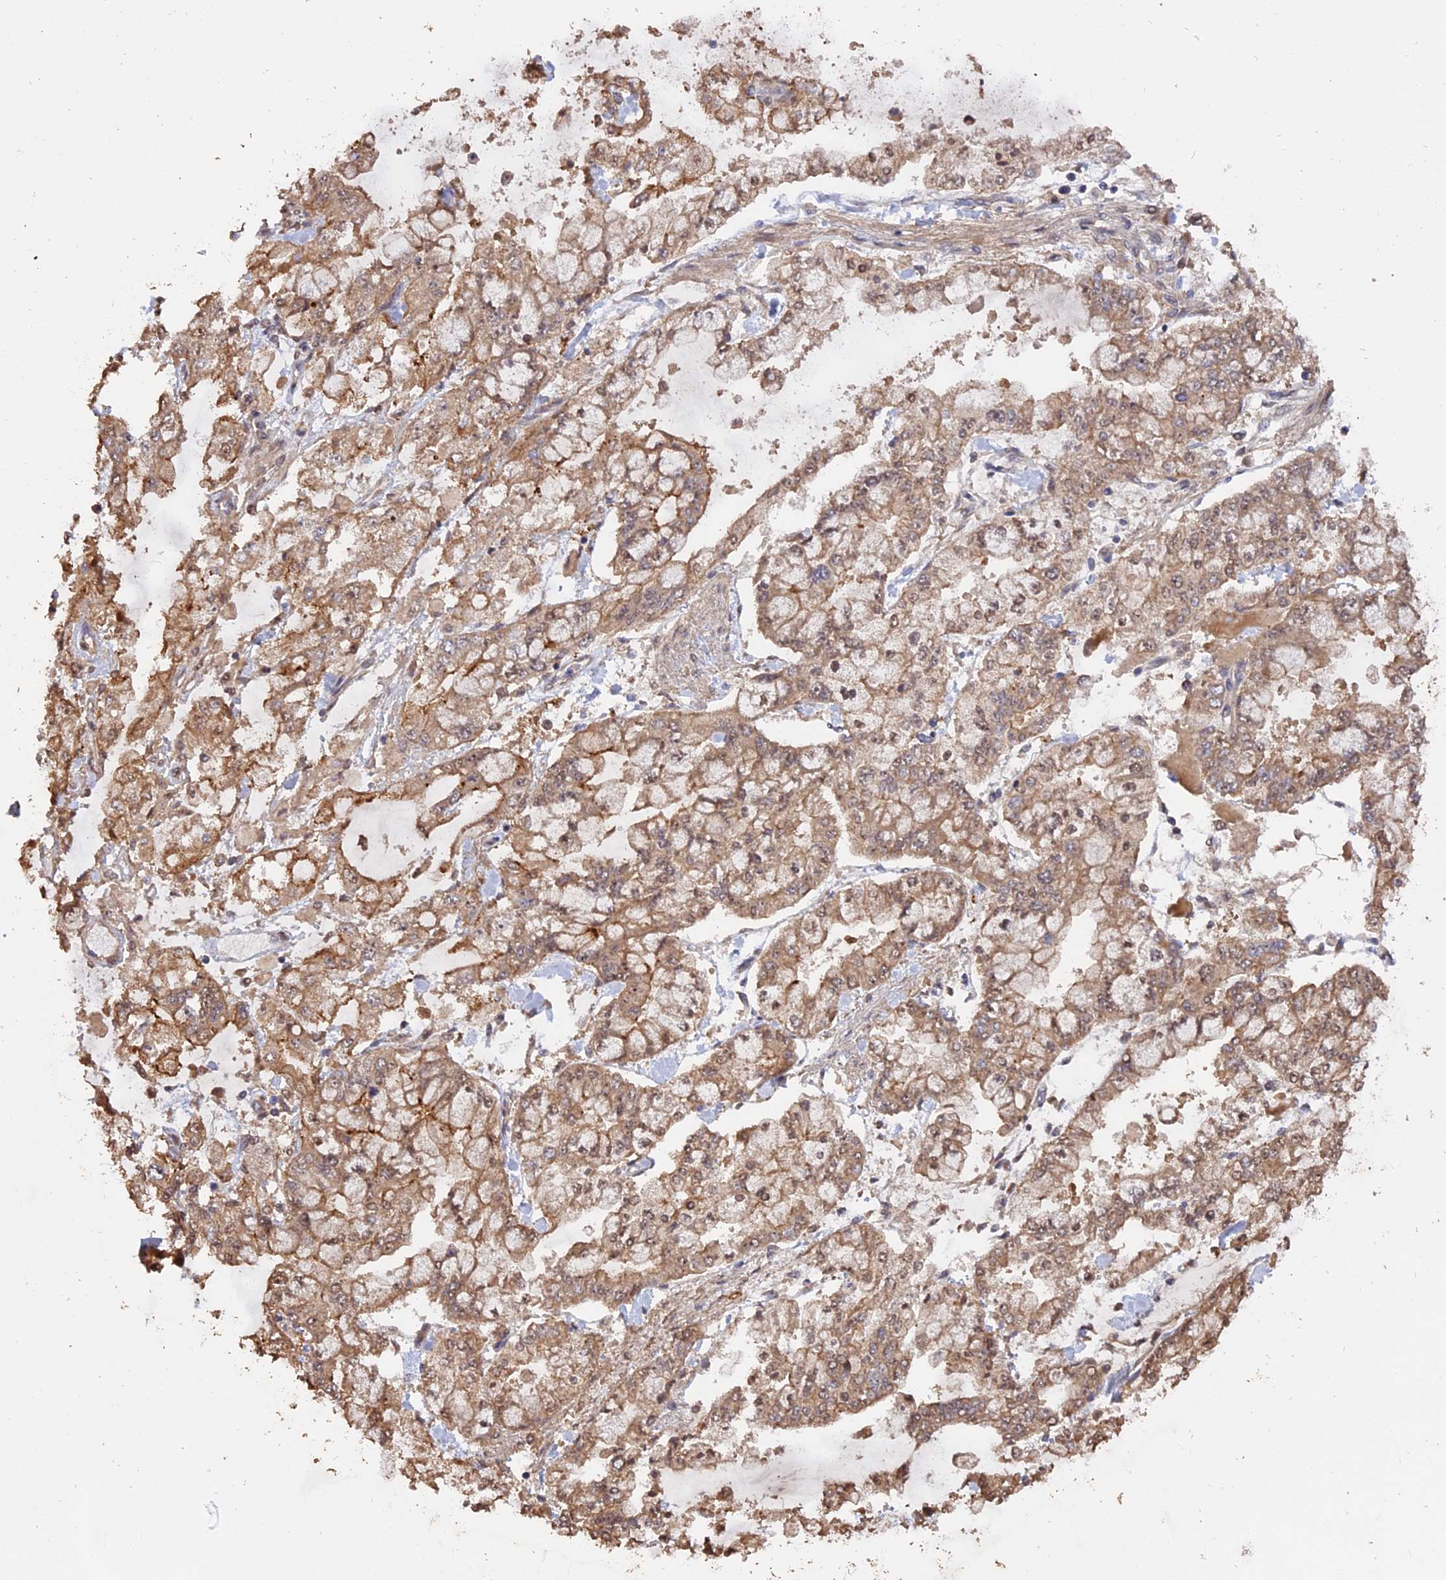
{"staining": {"intensity": "weak", "quantity": ">75%", "location": "cytoplasmic/membranous,nuclear"}, "tissue": "stomach cancer", "cell_type": "Tumor cells", "image_type": "cancer", "snomed": [{"axis": "morphology", "description": "Normal tissue, NOS"}, {"axis": "morphology", "description": "Adenocarcinoma, NOS"}, {"axis": "topography", "description": "Stomach, upper"}, {"axis": "topography", "description": "Stomach"}], "caption": "A micrograph of adenocarcinoma (stomach) stained for a protein displays weak cytoplasmic/membranous and nuclear brown staining in tumor cells.", "gene": "RASAL1", "patient": {"sex": "male", "age": 76}}